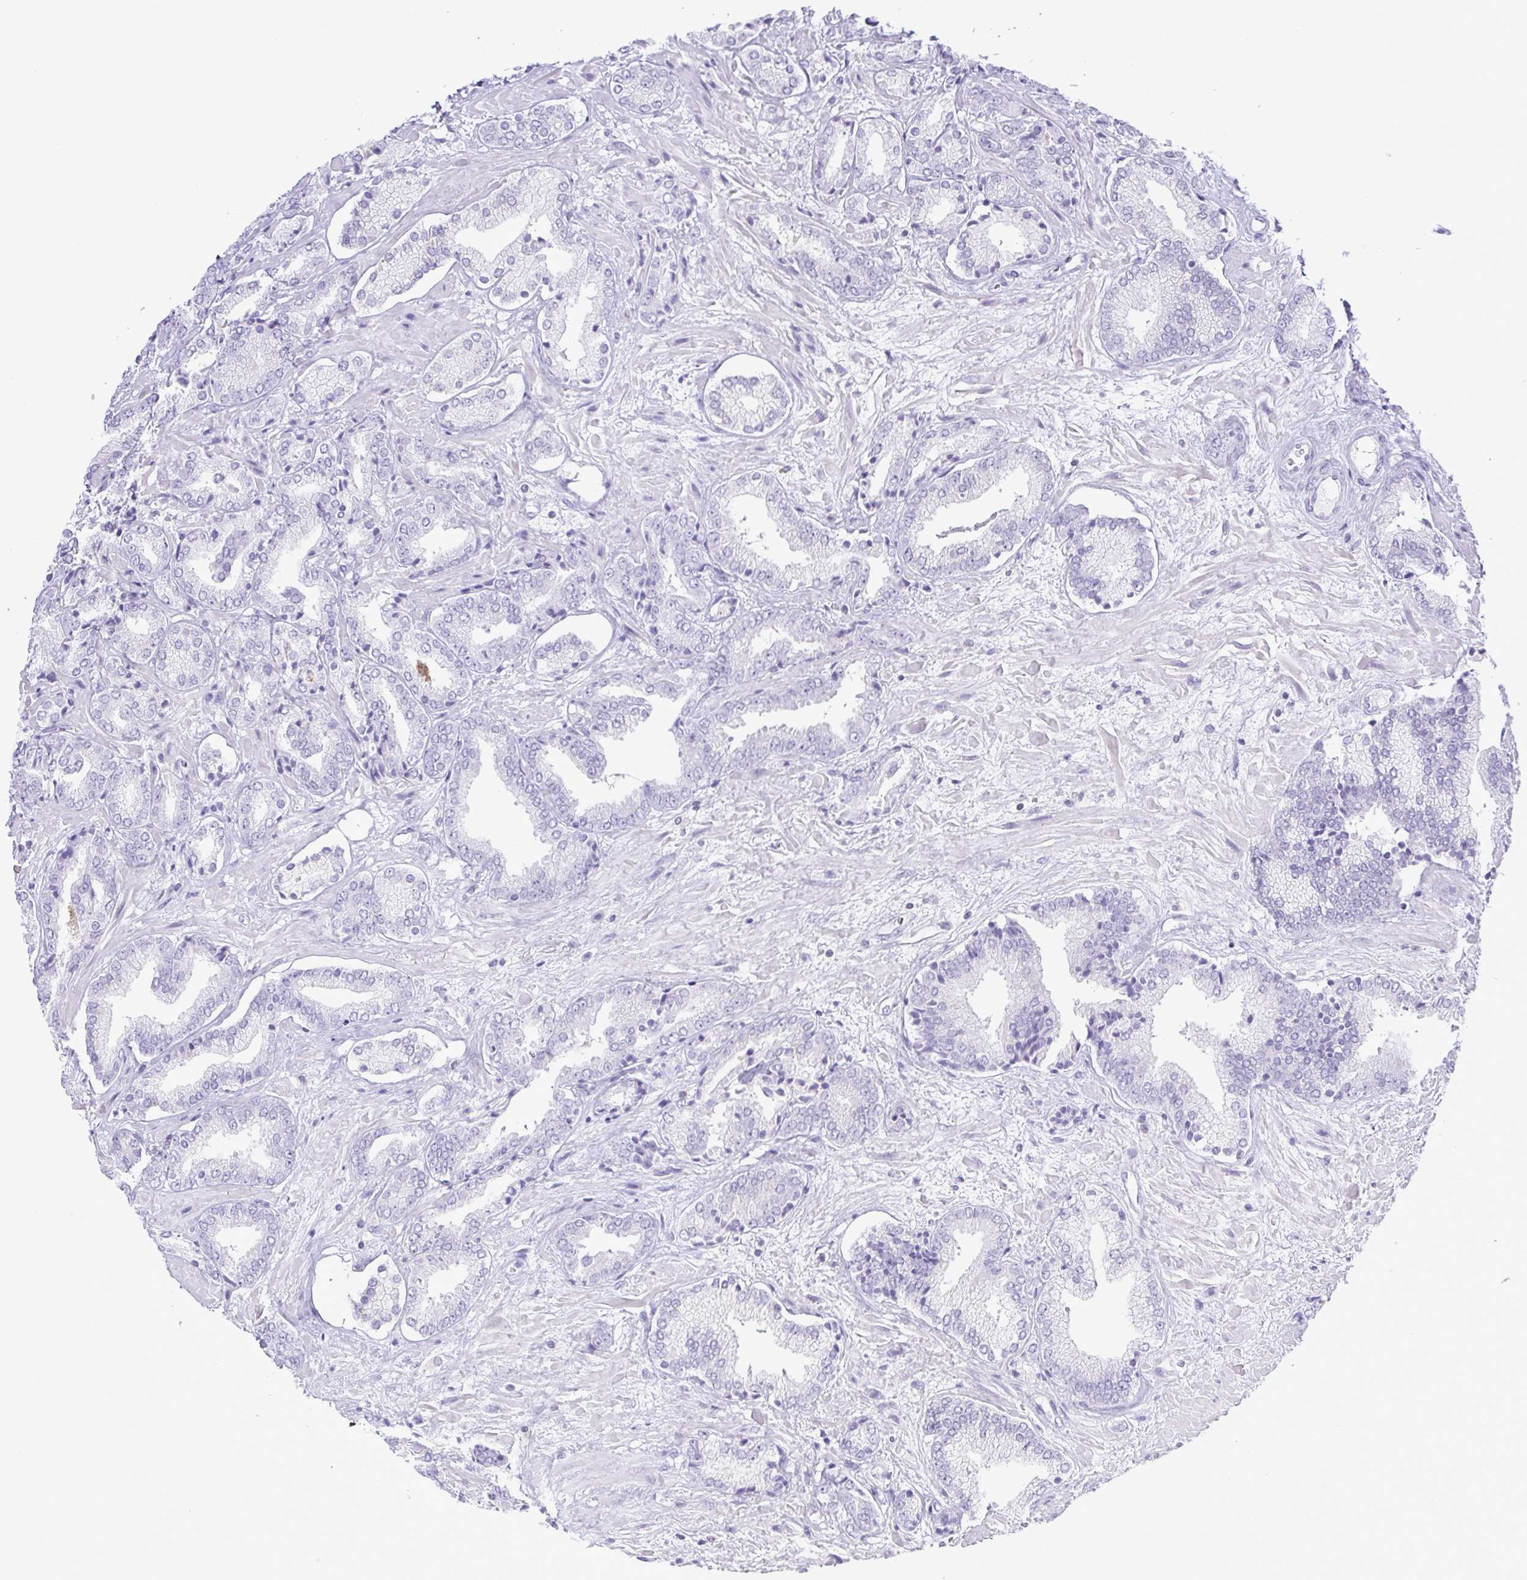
{"staining": {"intensity": "negative", "quantity": "none", "location": "none"}, "tissue": "prostate cancer", "cell_type": "Tumor cells", "image_type": "cancer", "snomed": [{"axis": "morphology", "description": "Adenocarcinoma, High grade"}, {"axis": "topography", "description": "Prostate"}], "caption": "Immunohistochemical staining of prostate cancer demonstrates no significant staining in tumor cells.", "gene": "SYNPR", "patient": {"sex": "male", "age": 56}}